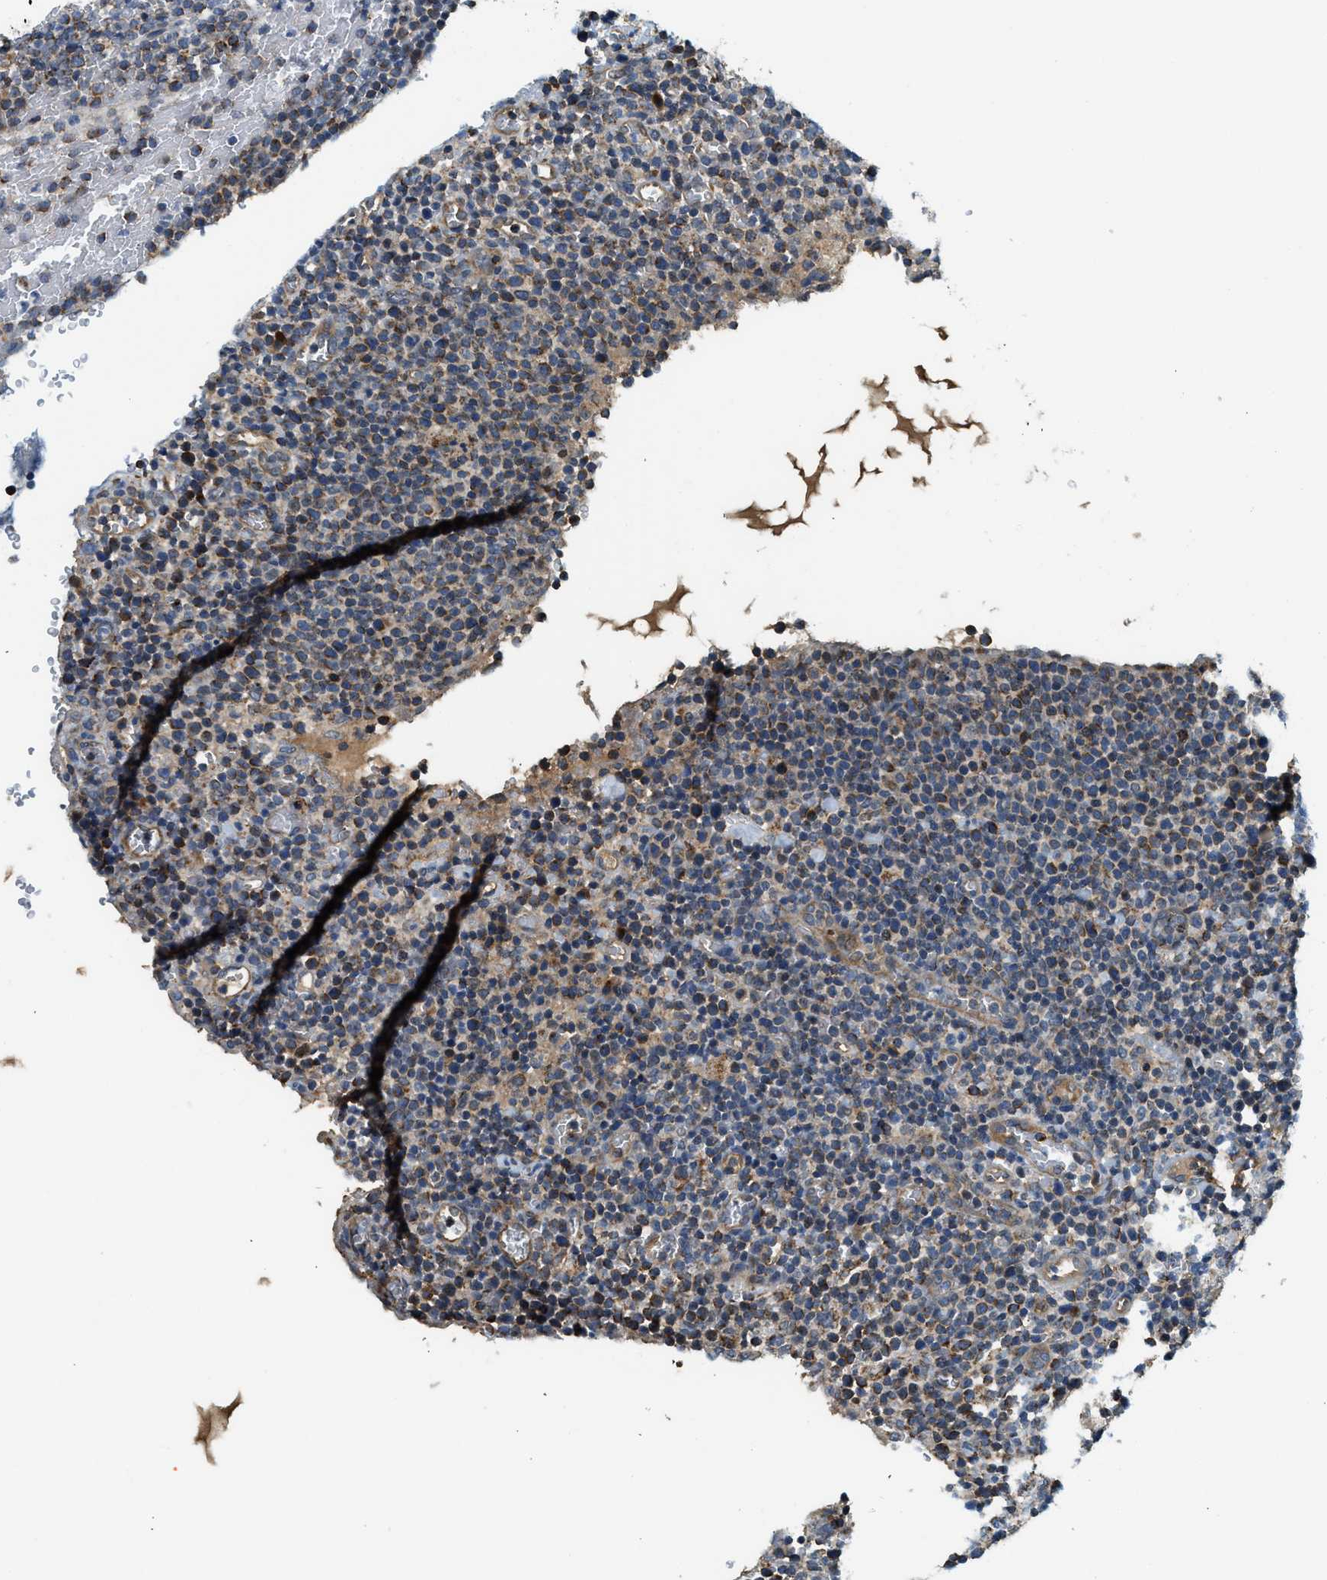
{"staining": {"intensity": "weak", "quantity": "<25%", "location": "cytoplasmic/membranous"}, "tissue": "lymphoma", "cell_type": "Tumor cells", "image_type": "cancer", "snomed": [{"axis": "morphology", "description": "Malignant lymphoma, non-Hodgkin's type, High grade"}, {"axis": "topography", "description": "Lymph node"}], "caption": "Immunohistochemistry image of lymphoma stained for a protein (brown), which shows no positivity in tumor cells.", "gene": "KCNK1", "patient": {"sex": "male", "age": 61}}